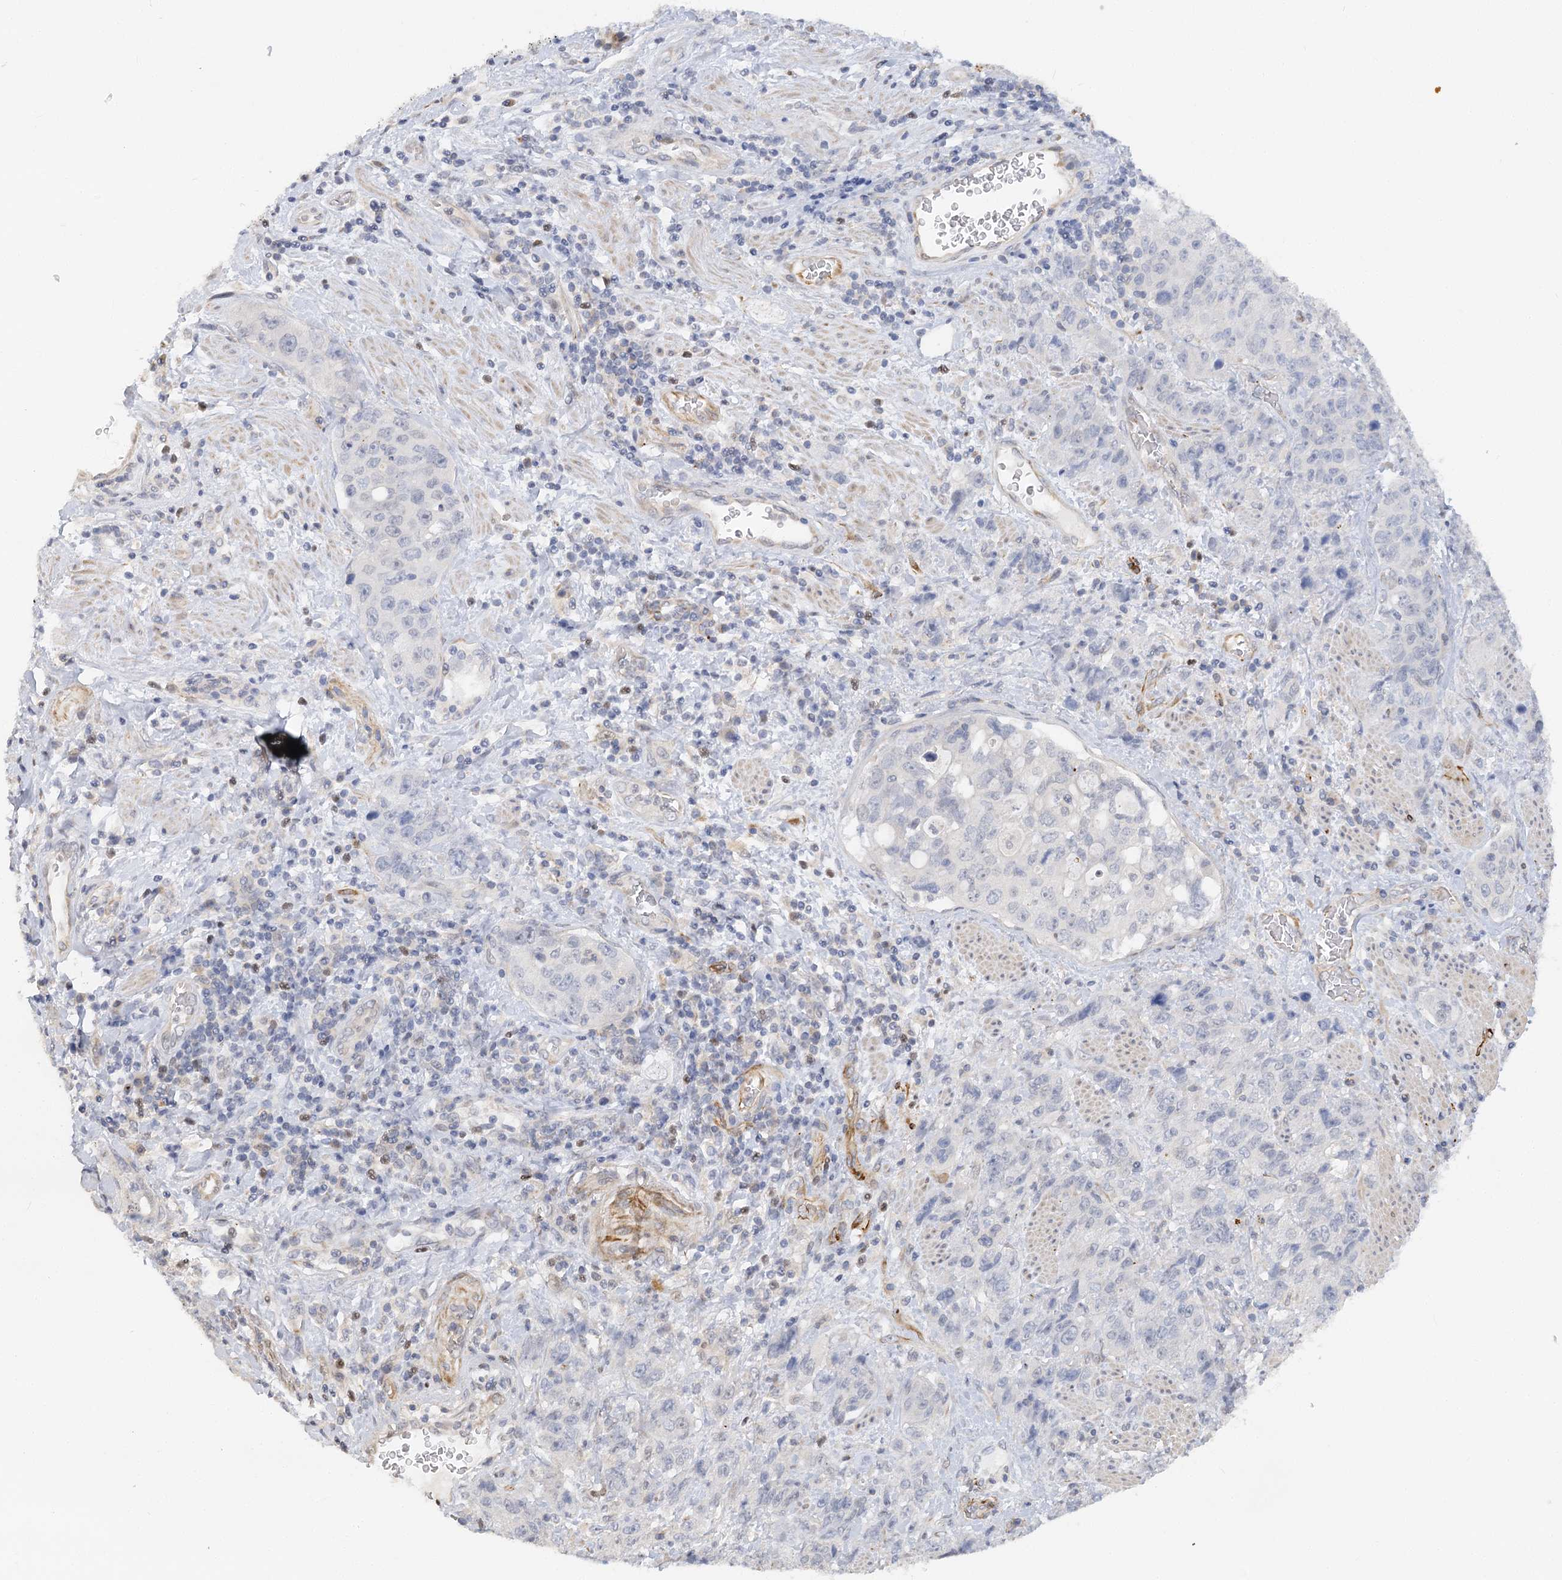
{"staining": {"intensity": "negative", "quantity": "none", "location": "none"}, "tissue": "stomach cancer", "cell_type": "Tumor cells", "image_type": "cancer", "snomed": [{"axis": "morphology", "description": "Adenocarcinoma, NOS"}, {"axis": "topography", "description": "Stomach"}], "caption": "This is a image of immunohistochemistry (IHC) staining of adenocarcinoma (stomach), which shows no positivity in tumor cells.", "gene": "NELL2", "patient": {"sex": "male", "age": 48}}